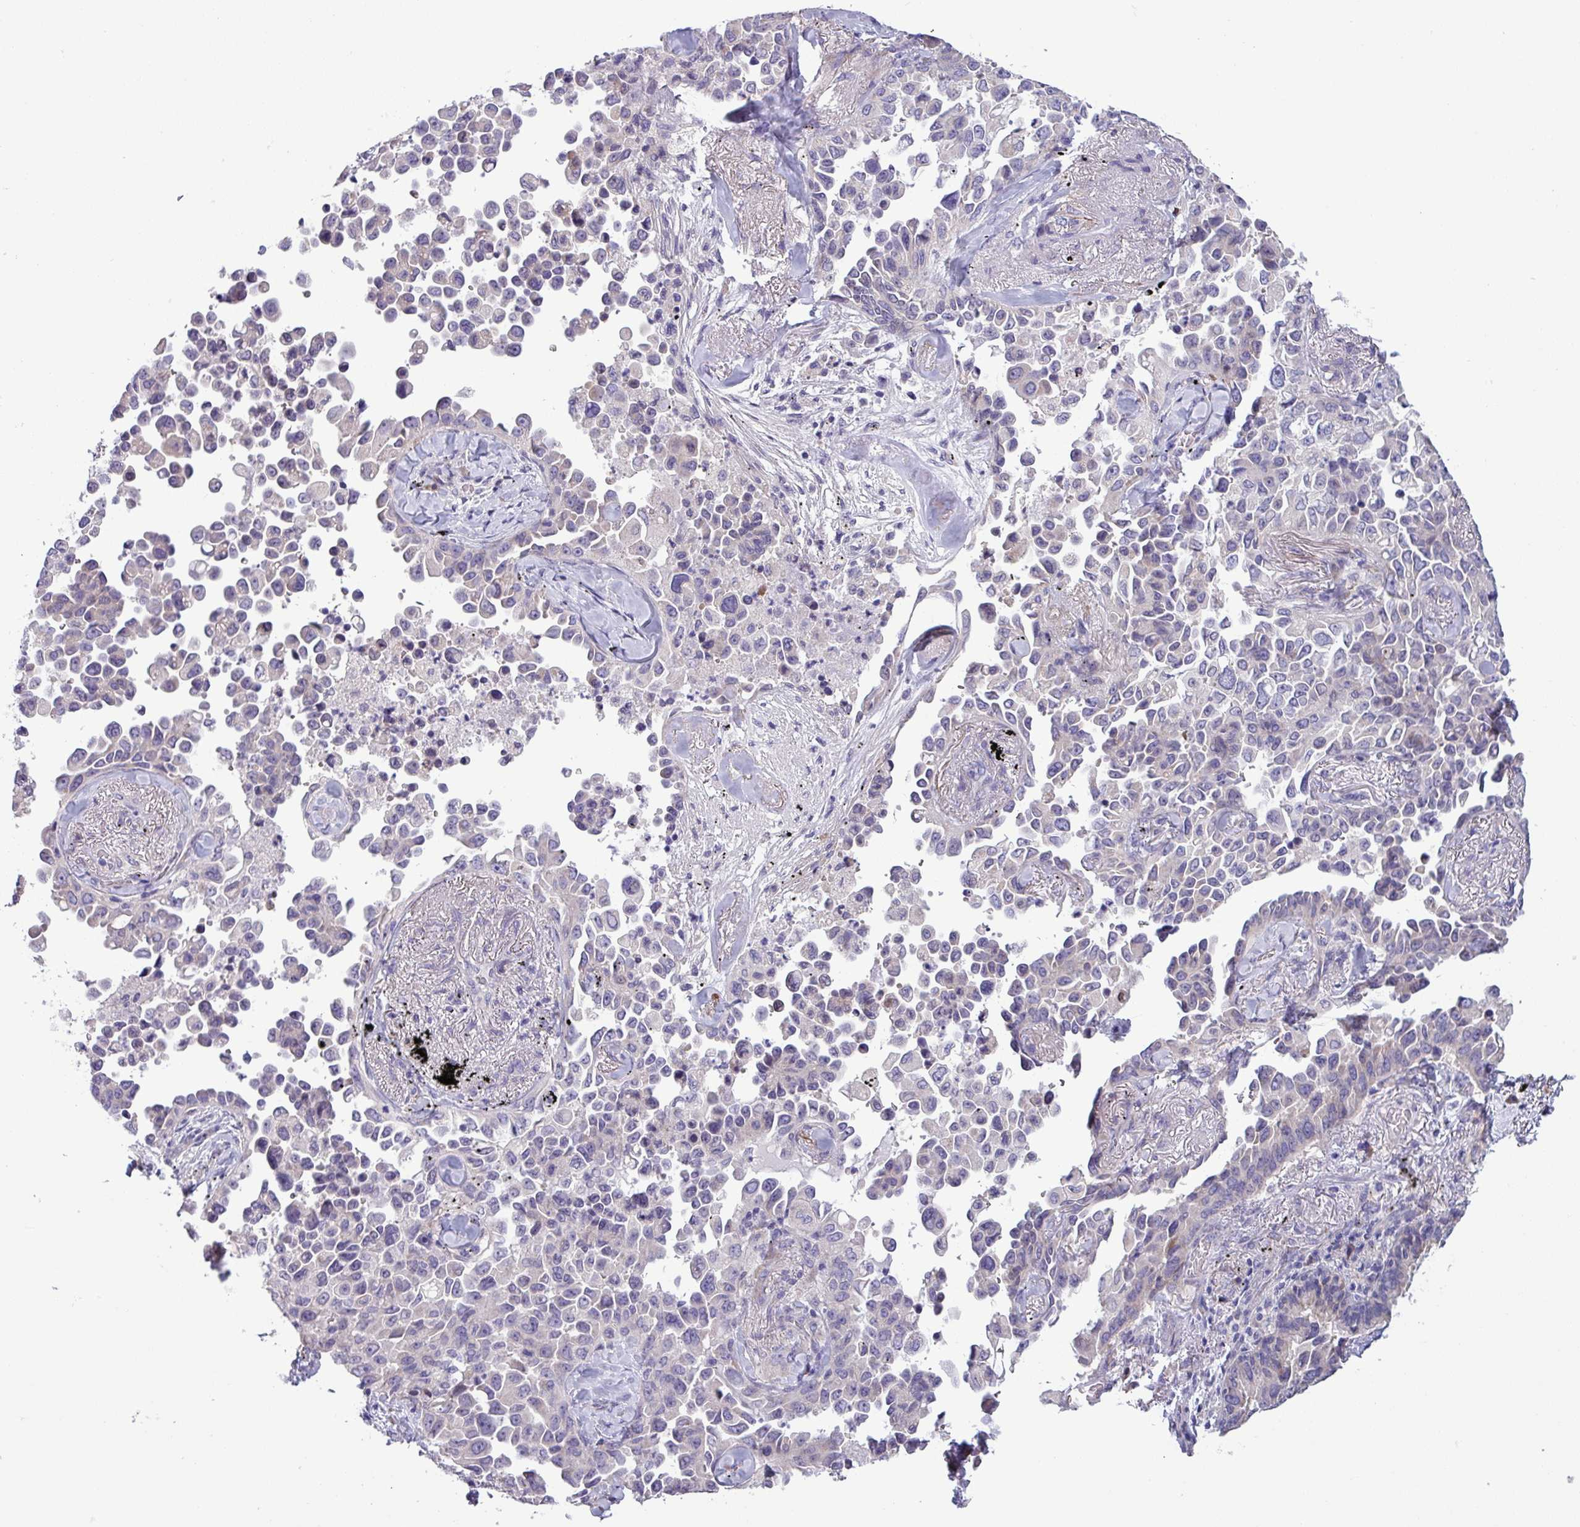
{"staining": {"intensity": "negative", "quantity": "none", "location": "none"}, "tissue": "lung cancer", "cell_type": "Tumor cells", "image_type": "cancer", "snomed": [{"axis": "morphology", "description": "Adenocarcinoma, NOS"}, {"axis": "topography", "description": "Lung"}], "caption": "DAB immunohistochemical staining of lung cancer exhibits no significant staining in tumor cells.", "gene": "C20orf27", "patient": {"sex": "female", "age": 67}}